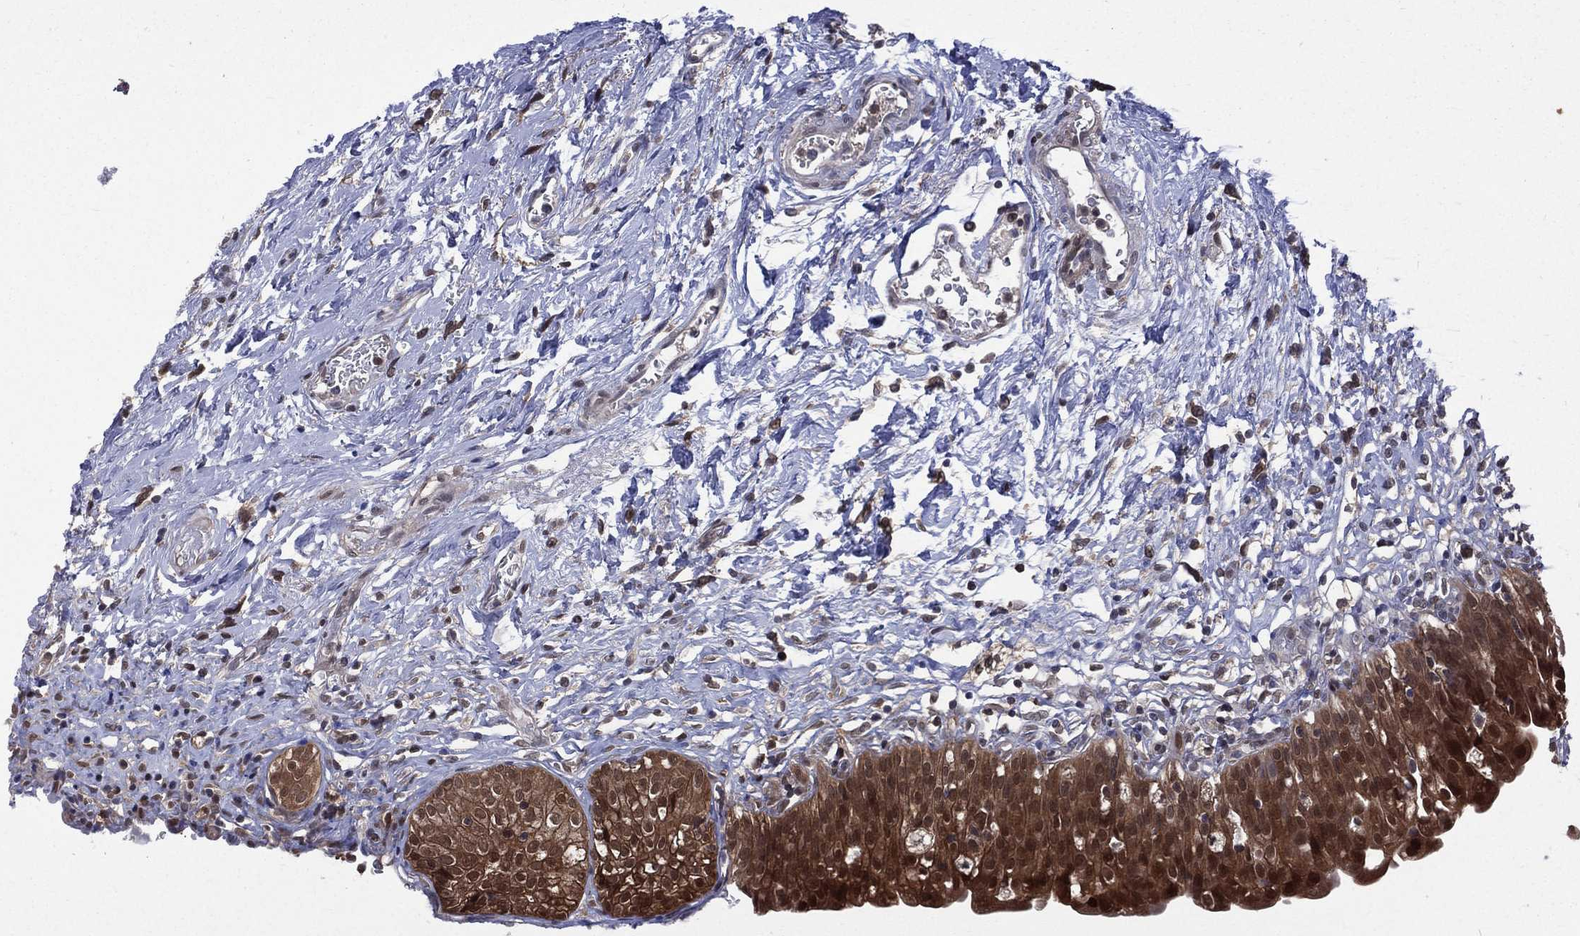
{"staining": {"intensity": "strong", "quantity": "25%-75%", "location": "cytoplasmic/membranous,nuclear"}, "tissue": "urinary bladder", "cell_type": "Urothelial cells", "image_type": "normal", "snomed": [{"axis": "morphology", "description": "Normal tissue, NOS"}, {"axis": "topography", "description": "Urinary bladder"}], "caption": "High-magnification brightfield microscopy of unremarkable urinary bladder stained with DAB (brown) and counterstained with hematoxylin (blue). urothelial cells exhibit strong cytoplasmic/membranous,nuclear staining is present in about25%-75% of cells.", "gene": "MTAP", "patient": {"sex": "male", "age": 76}}